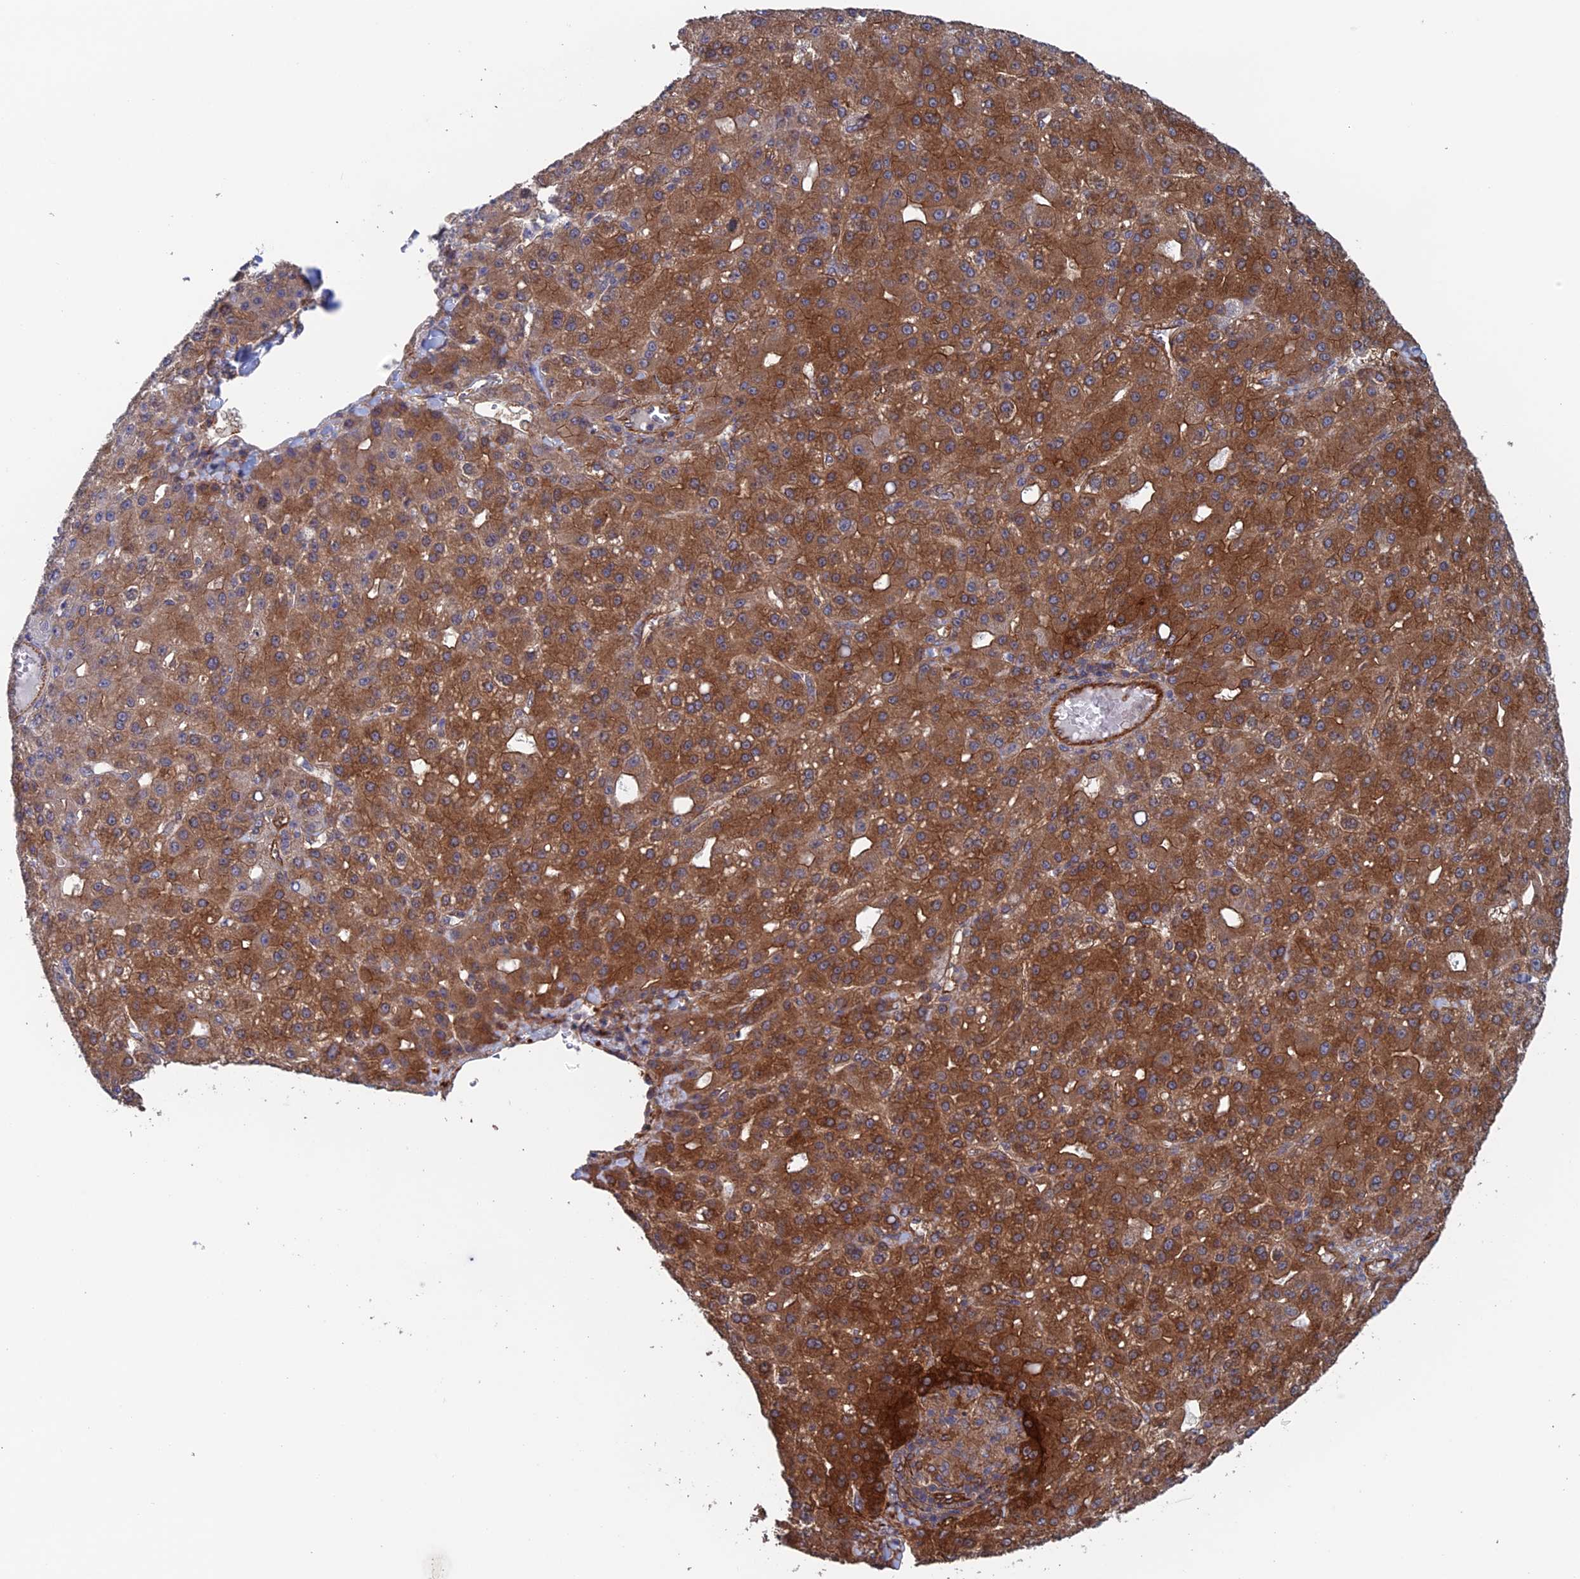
{"staining": {"intensity": "moderate", "quantity": ">75%", "location": "cytoplasmic/membranous"}, "tissue": "liver cancer", "cell_type": "Tumor cells", "image_type": "cancer", "snomed": [{"axis": "morphology", "description": "Carcinoma, Hepatocellular, NOS"}, {"axis": "topography", "description": "Liver"}], "caption": "This micrograph reveals IHC staining of liver hepatocellular carcinoma, with medium moderate cytoplasmic/membranous positivity in approximately >75% of tumor cells.", "gene": "NUDT16L1", "patient": {"sex": "male", "age": 67}}